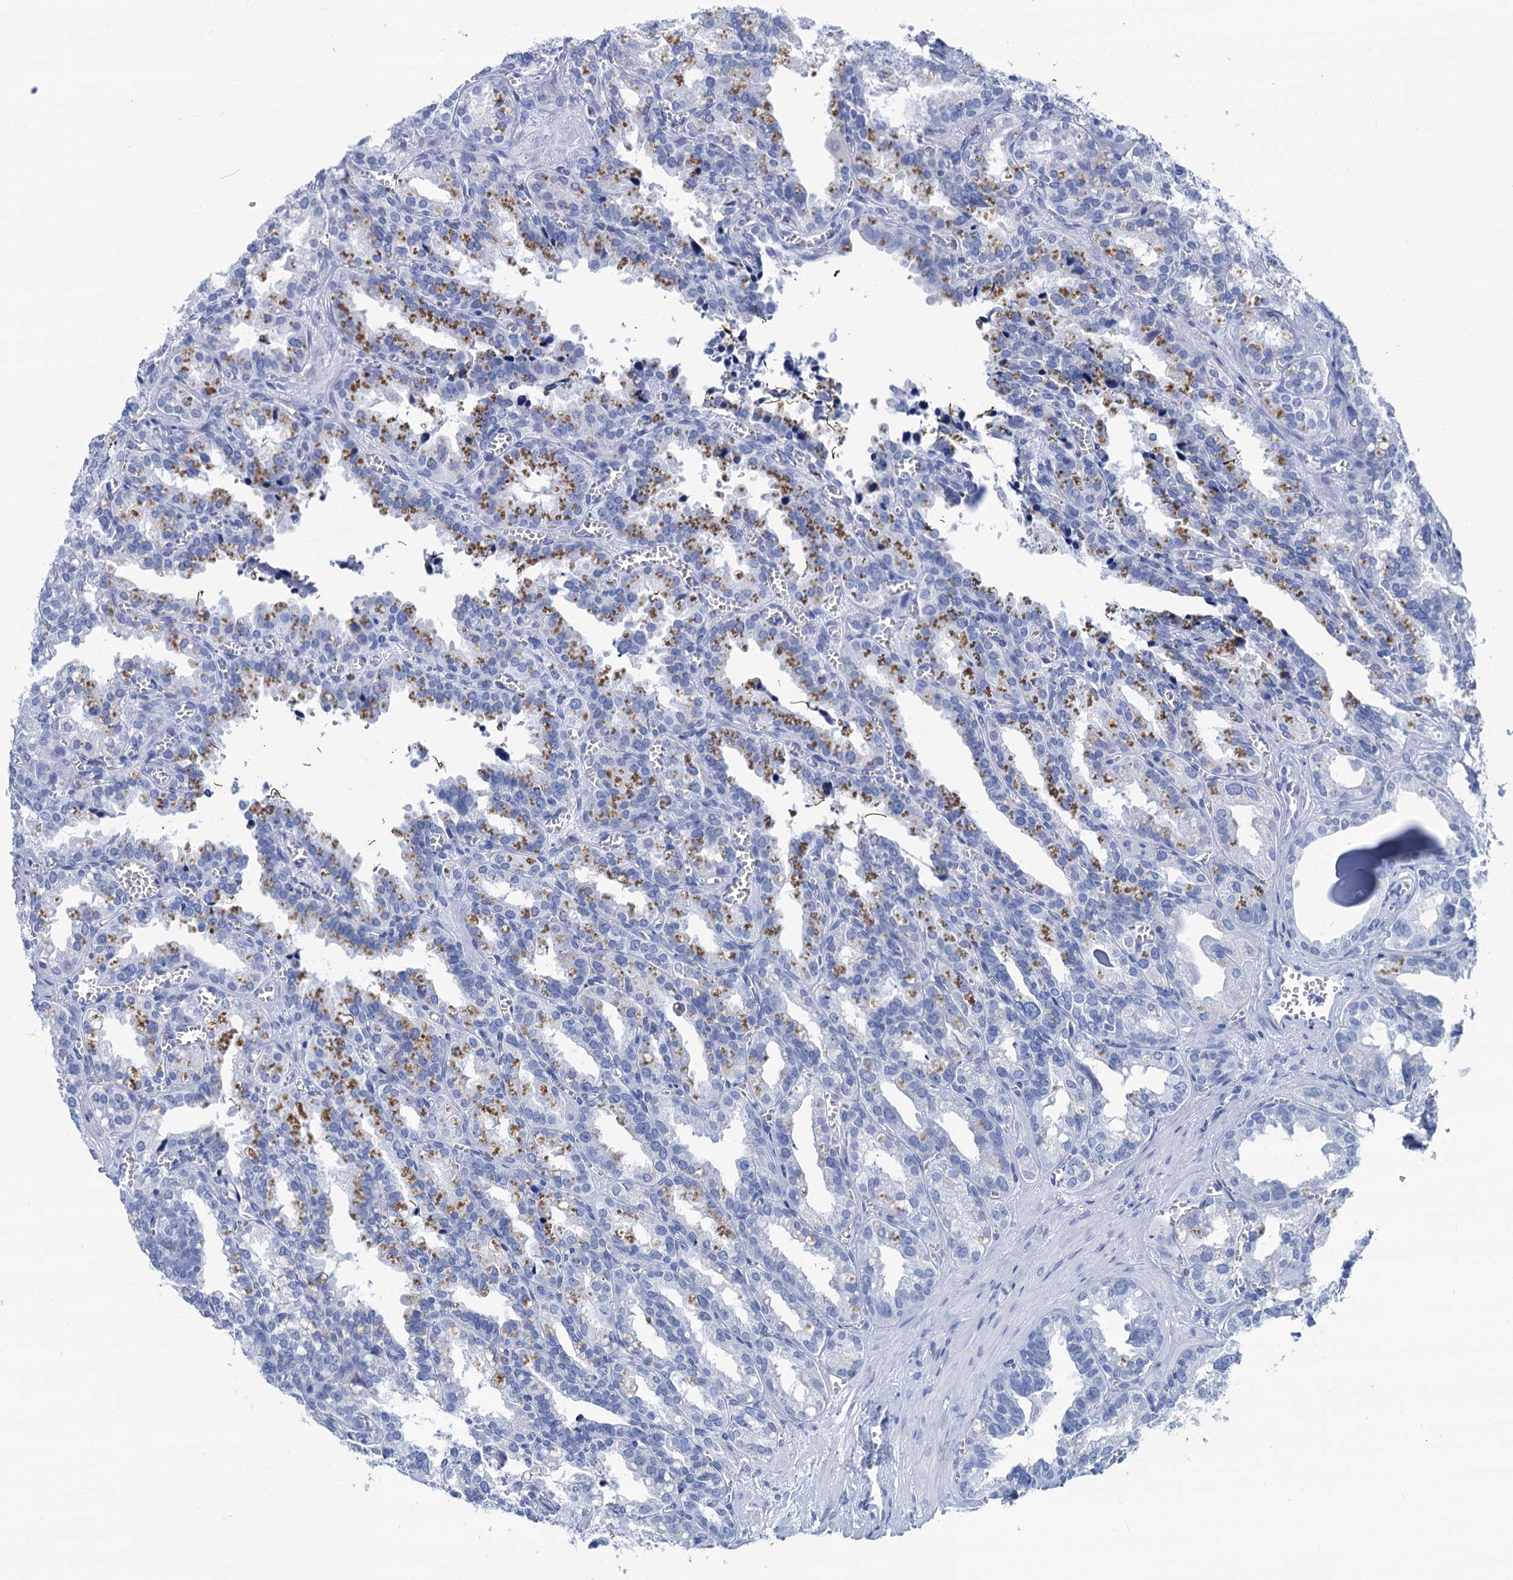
{"staining": {"intensity": "negative", "quantity": "none", "location": "none"}, "tissue": "seminal vesicle", "cell_type": "Glandular cells", "image_type": "normal", "snomed": [{"axis": "morphology", "description": "Normal tissue, NOS"}, {"axis": "topography", "description": "Prostate"}, {"axis": "topography", "description": "Seminal veicle"}], "caption": "This photomicrograph is of benign seminal vesicle stained with immunohistochemistry to label a protein in brown with the nuclei are counter-stained blue. There is no expression in glandular cells. (DAB (3,3'-diaminobenzidine) immunohistochemistry (IHC), high magnification).", "gene": "CABYR", "patient": {"sex": "male", "age": 51}}